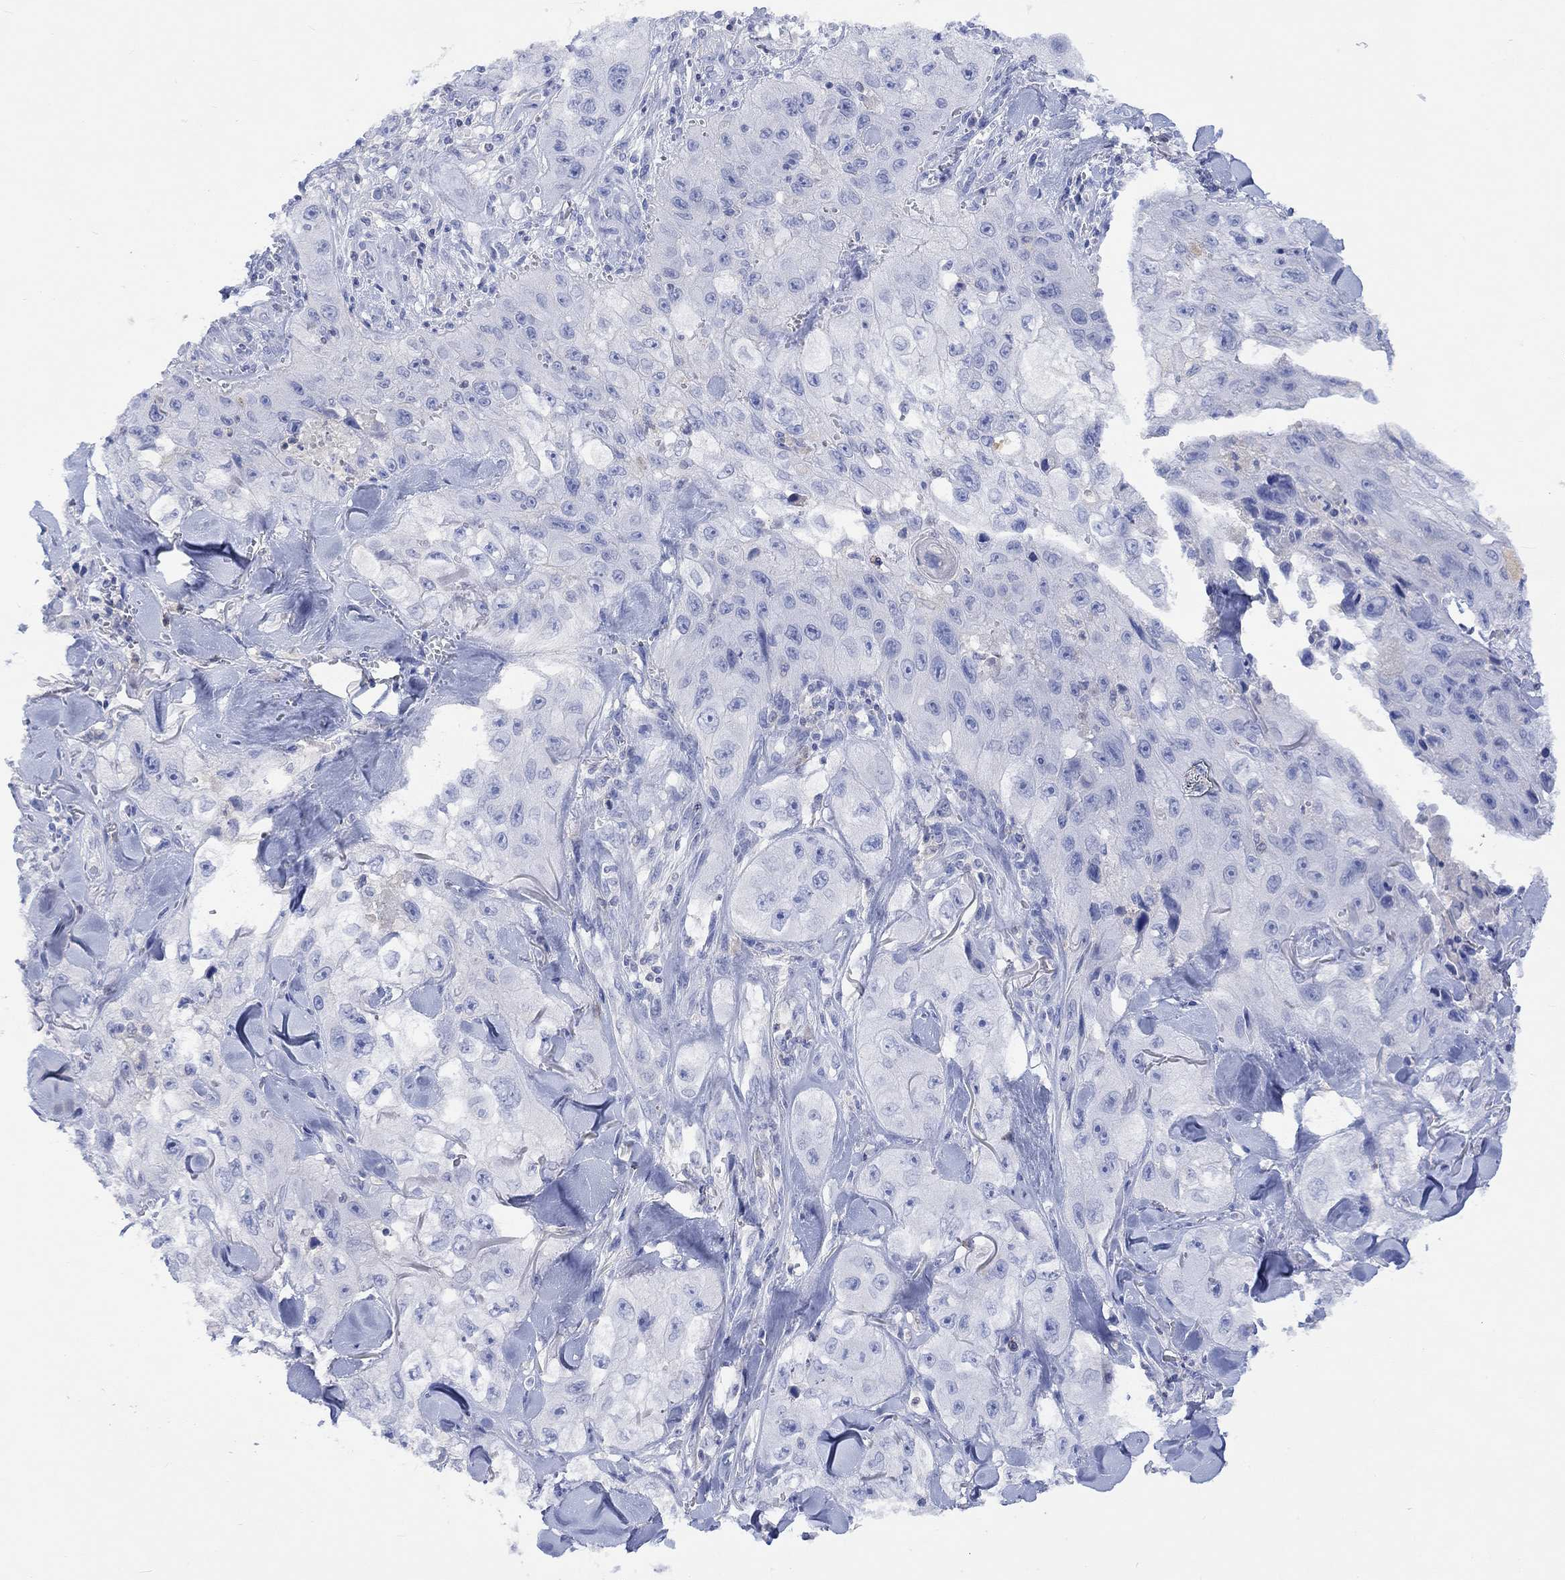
{"staining": {"intensity": "negative", "quantity": "none", "location": "none"}, "tissue": "skin cancer", "cell_type": "Tumor cells", "image_type": "cancer", "snomed": [{"axis": "morphology", "description": "Squamous cell carcinoma, NOS"}, {"axis": "topography", "description": "Skin"}, {"axis": "topography", "description": "Subcutis"}], "caption": "A photomicrograph of human skin cancer (squamous cell carcinoma) is negative for staining in tumor cells.", "gene": "GCM1", "patient": {"sex": "male", "age": 73}}